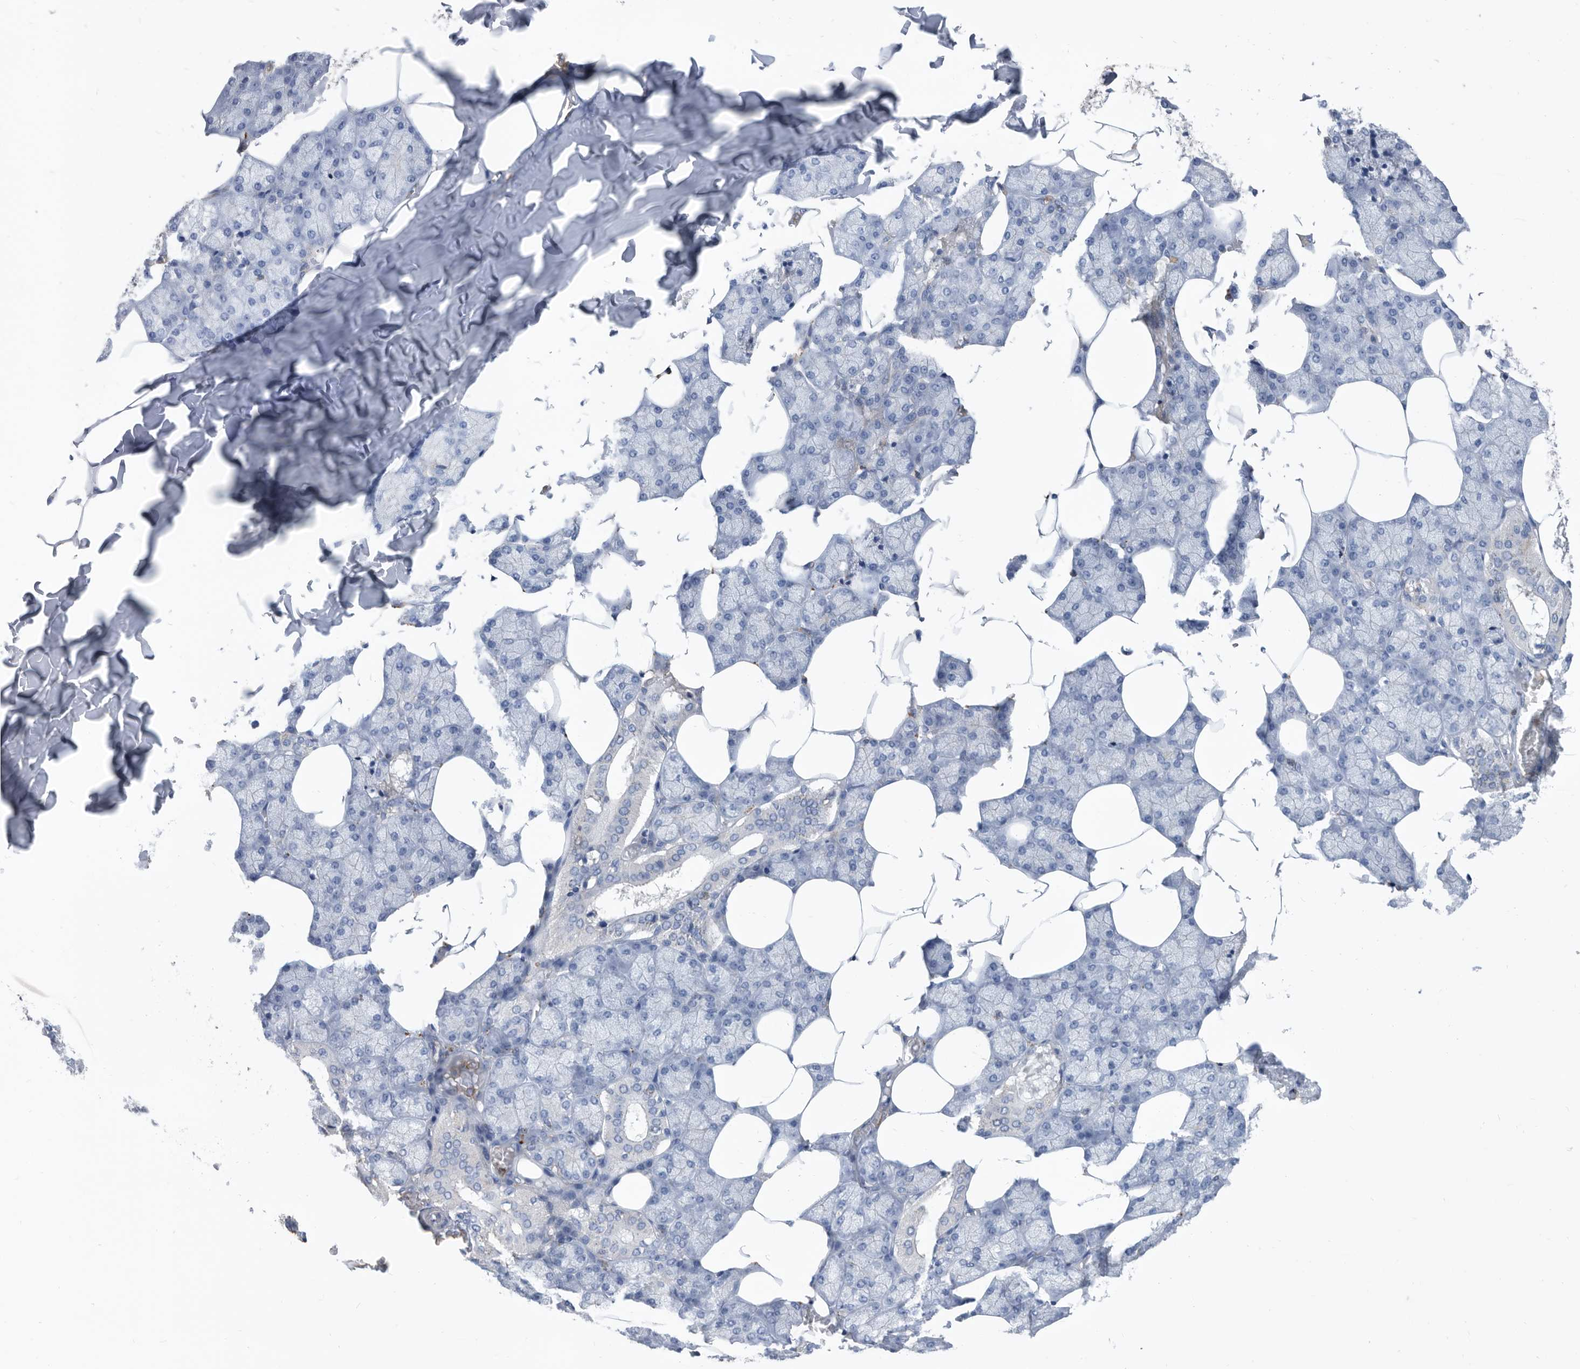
{"staining": {"intensity": "negative", "quantity": "none", "location": "none"}, "tissue": "salivary gland", "cell_type": "Glandular cells", "image_type": "normal", "snomed": [{"axis": "morphology", "description": "Normal tissue, NOS"}, {"axis": "topography", "description": "Salivary gland"}], "caption": "Salivary gland stained for a protein using immunohistochemistry demonstrates no staining glandular cells.", "gene": "MS4A4A", "patient": {"sex": "male", "age": 62}}